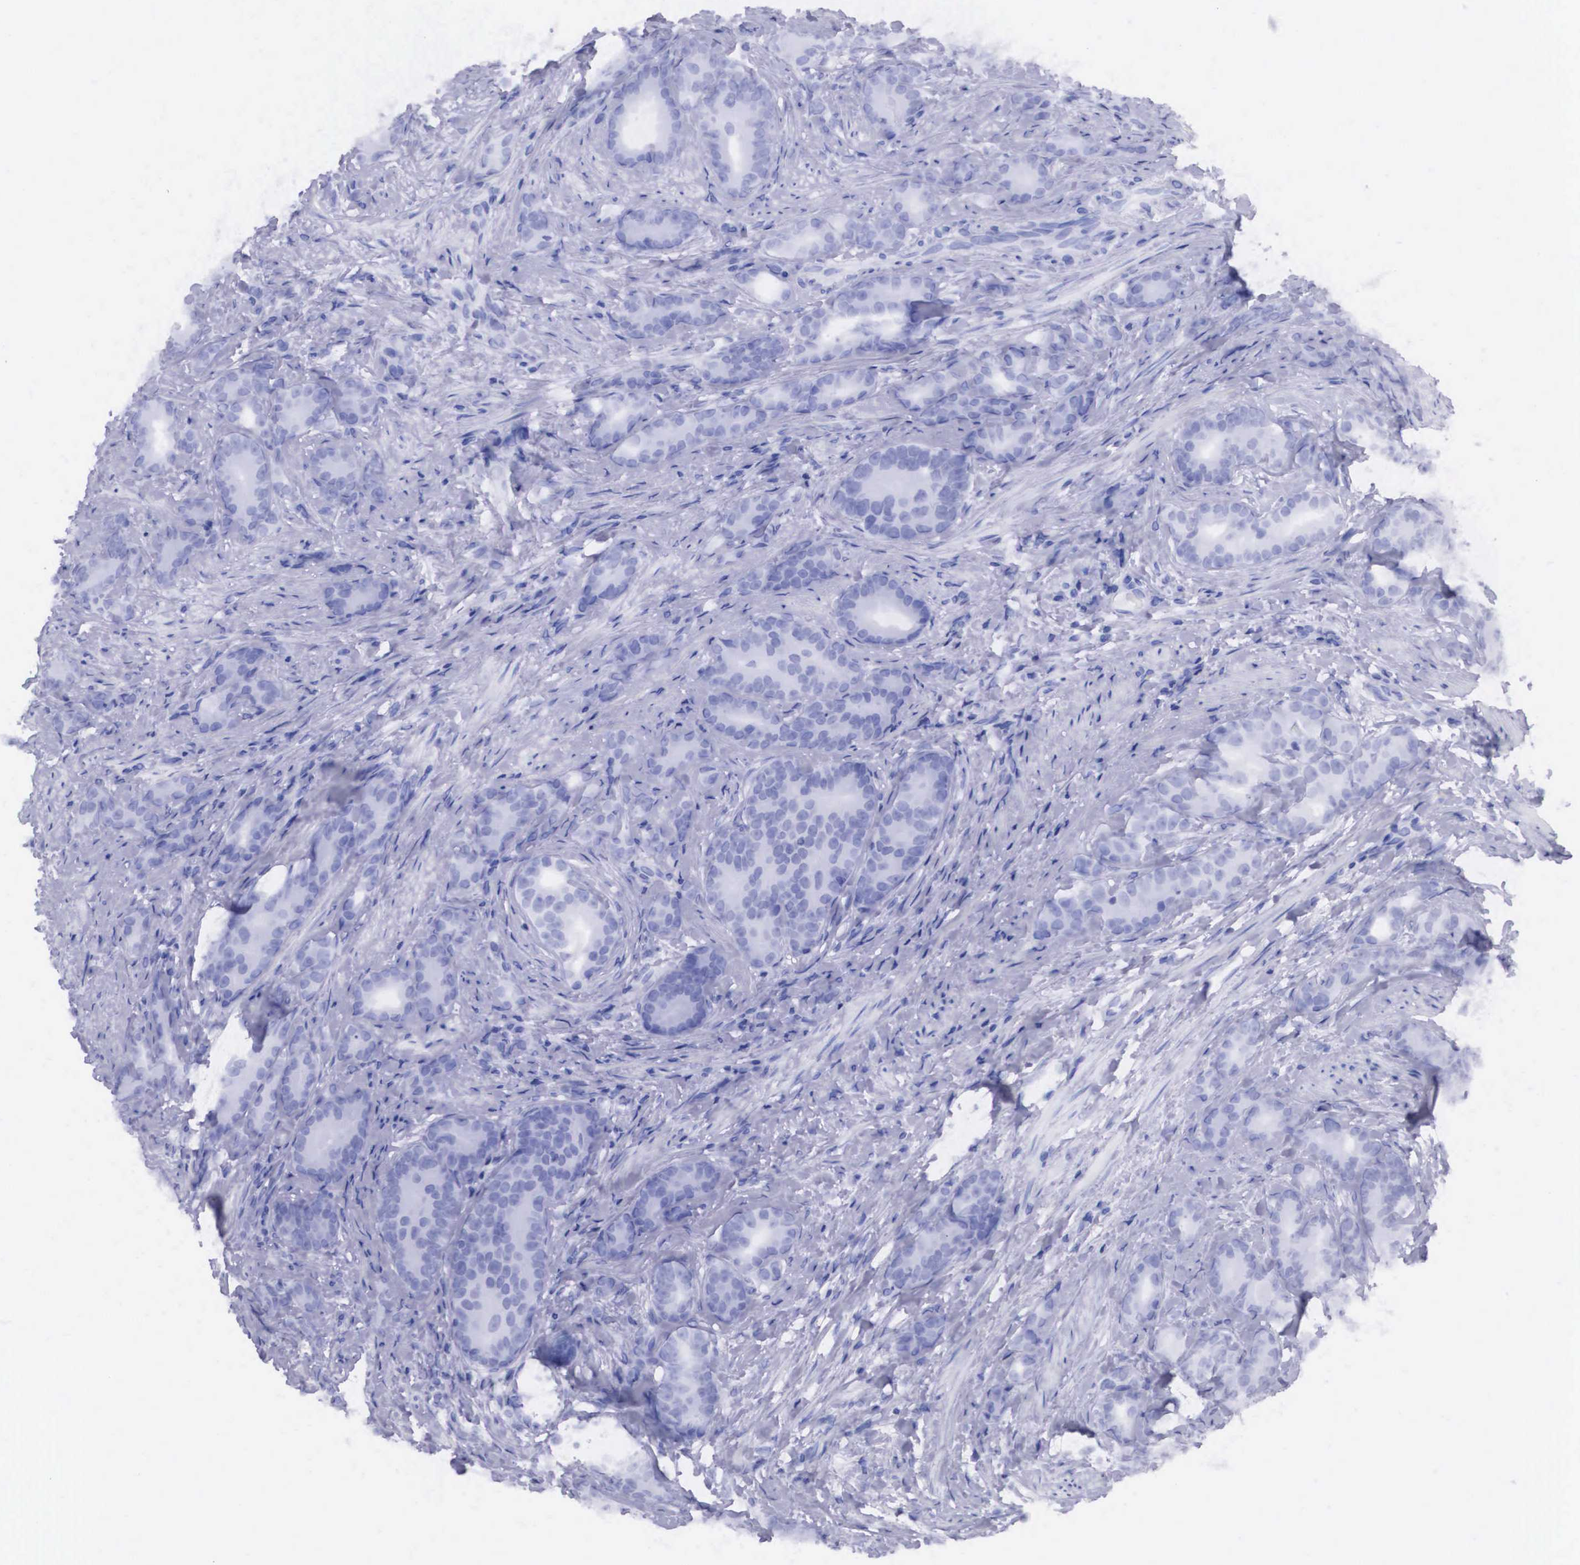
{"staining": {"intensity": "weak", "quantity": ">75%", "location": "nuclear"}, "tissue": "prostate cancer", "cell_type": "Tumor cells", "image_type": "cancer", "snomed": [{"axis": "morphology", "description": "Adenocarcinoma, Medium grade"}, {"axis": "topography", "description": "Prostate"}], "caption": "Immunohistochemistry (IHC) (DAB) staining of adenocarcinoma (medium-grade) (prostate) displays weak nuclear protein positivity in about >75% of tumor cells.", "gene": "ETV6", "patient": {"sex": "male", "age": 59}}